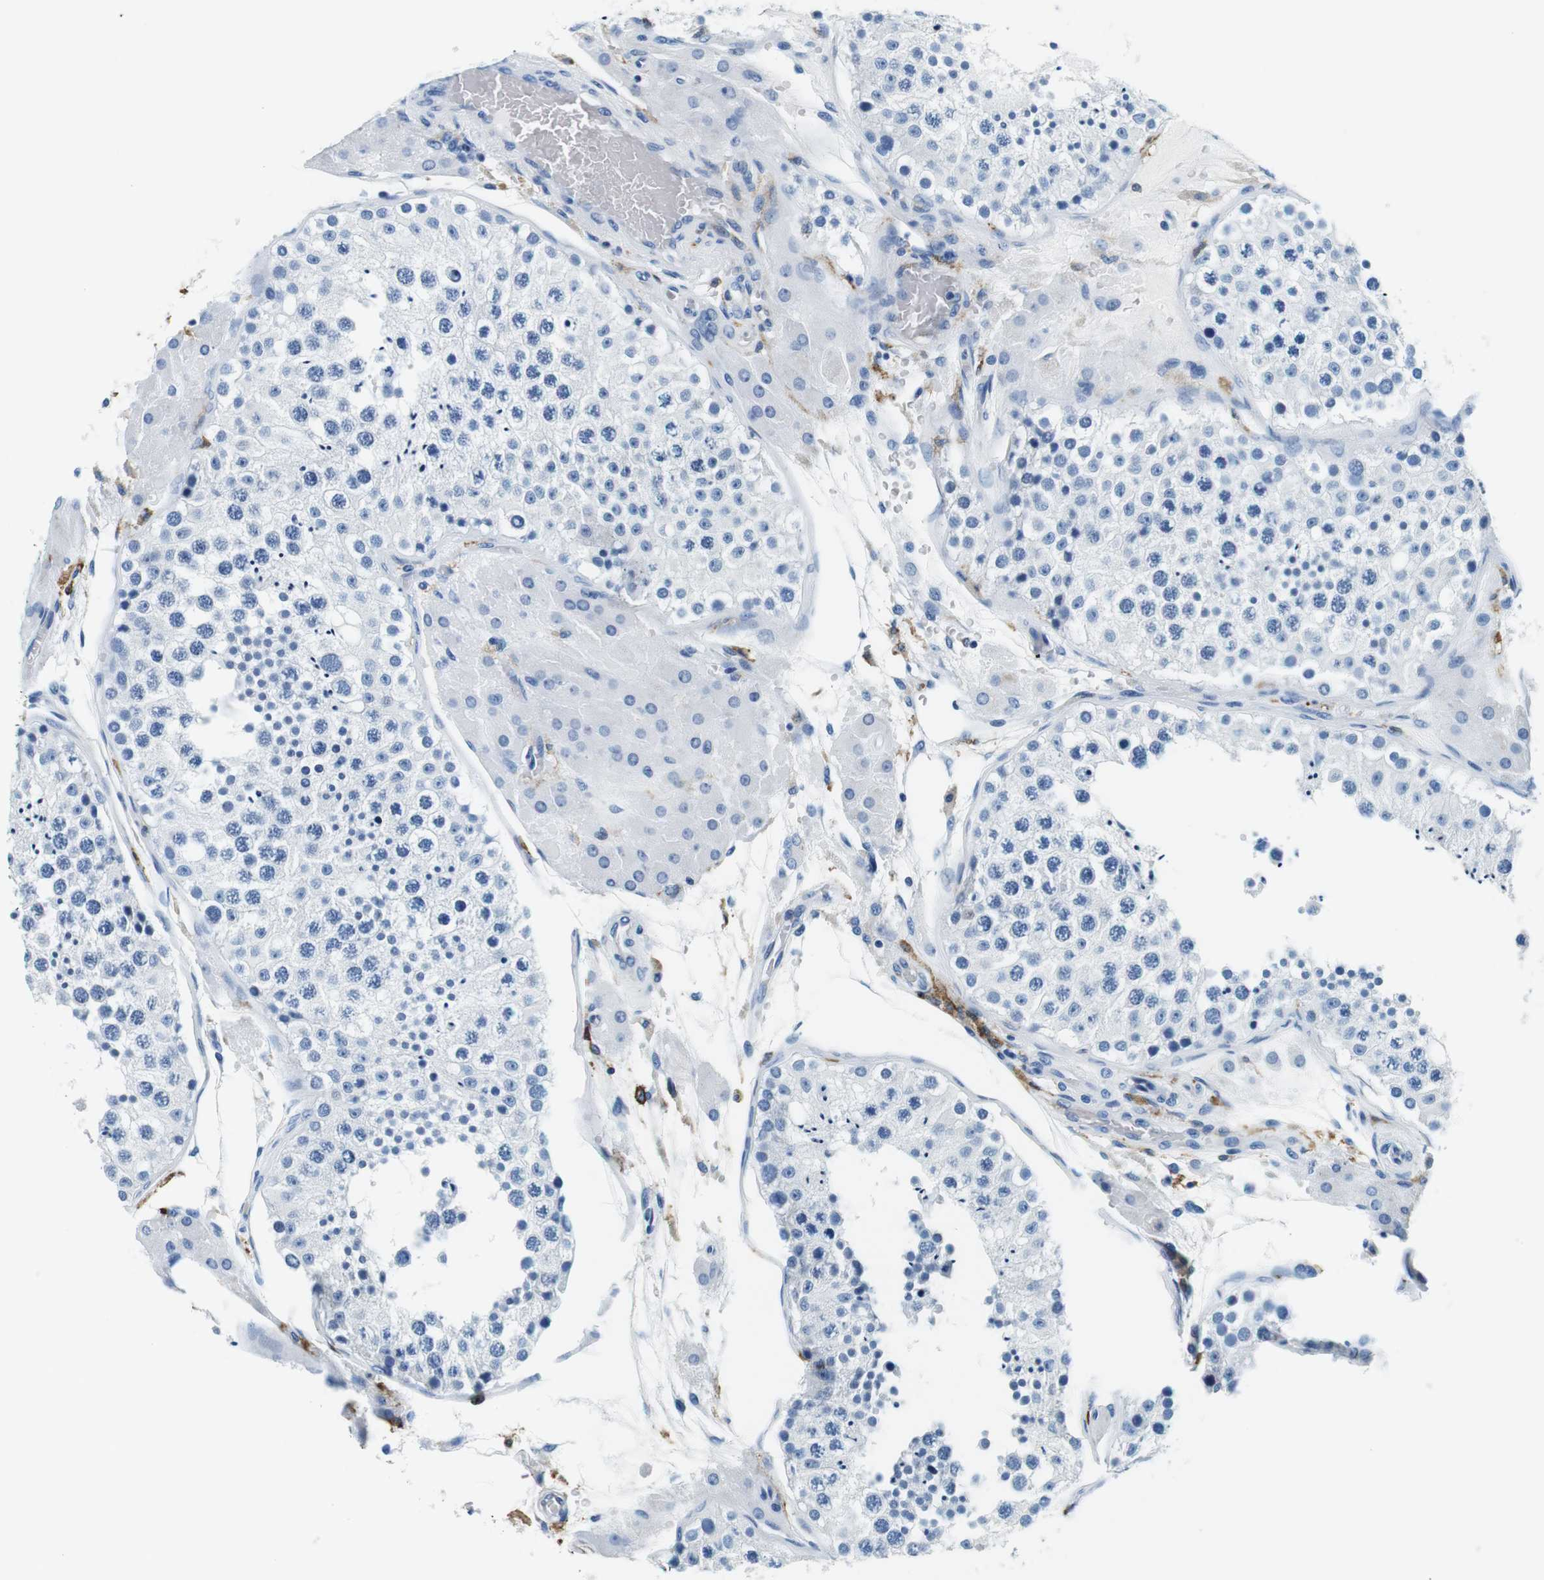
{"staining": {"intensity": "negative", "quantity": "none", "location": "none"}, "tissue": "testis", "cell_type": "Cells in seminiferous ducts", "image_type": "normal", "snomed": [{"axis": "morphology", "description": "Normal tissue, NOS"}, {"axis": "topography", "description": "Testis"}], "caption": "Testis stained for a protein using IHC displays no positivity cells in seminiferous ducts.", "gene": "HLA", "patient": {"sex": "male", "age": 26}}